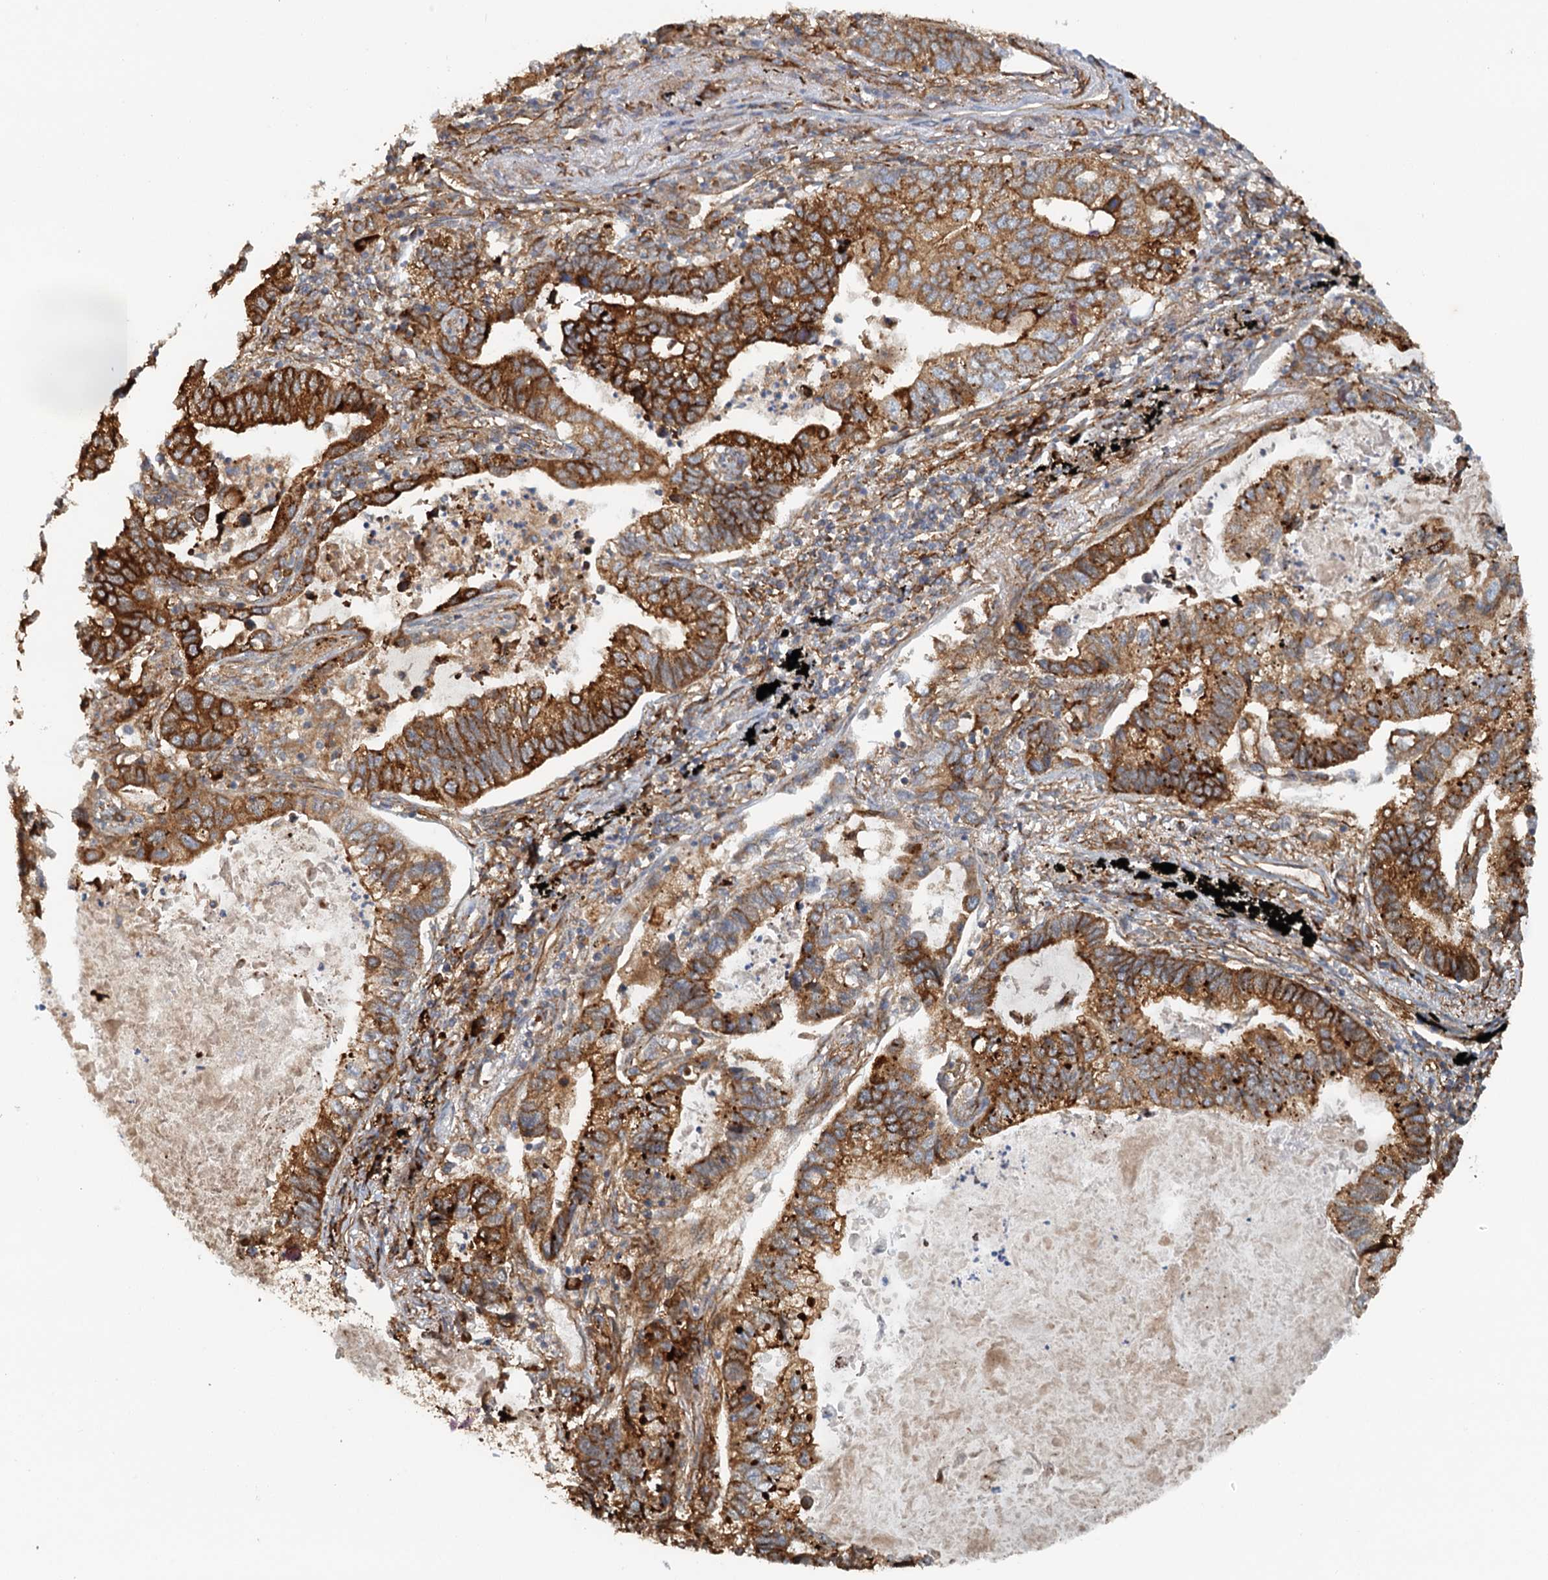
{"staining": {"intensity": "strong", "quantity": ">75%", "location": "cytoplasmic/membranous"}, "tissue": "lung cancer", "cell_type": "Tumor cells", "image_type": "cancer", "snomed": [{"axis": "morphology", "description": "Adenocarcinoma, NOS"}, {"axis": "topography", "description": "Lung"}], "caption": "High-power microscopy captured an IHC image of lung adenocarcinoma, revealing strong cytoplasmic/membranous expression in about >75% of tumor cells.", "gene": "NIPAL3", "patient": {"sex": "male", "age": 67}}